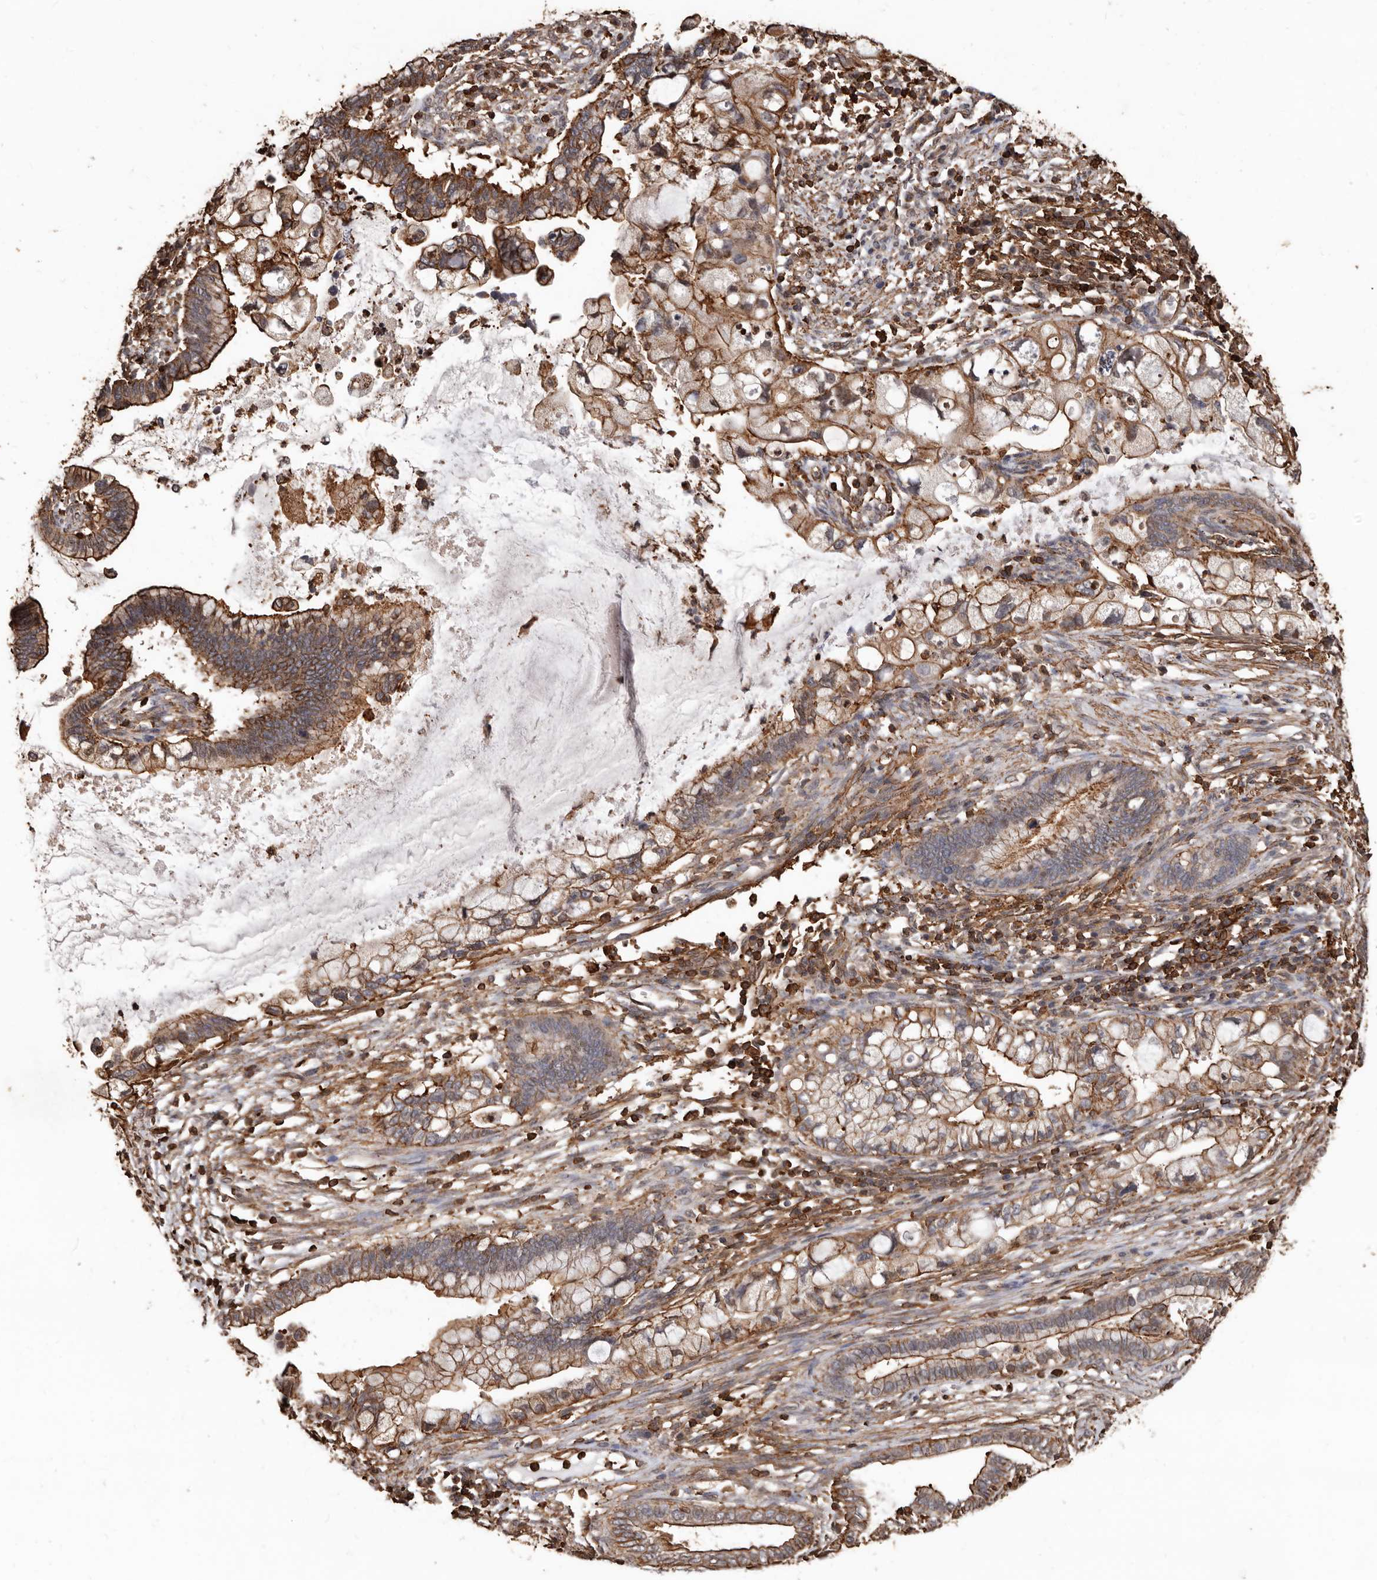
{"staining": {"intensity": "moderate", "quantity": "25%-75%", "location": "cytoplasmic/membranous"}, "tissue": "cervical cancer", "cell_type": "Tumor cells", "image_type": "cancer", "snomed": [{"axis": "morphology", "description": "Adenocarcinoma, NOS"}, {"axis": "topography", "description": "Cervix"}], "caption": "Adenocarcinoma (cervical) stained with a brown dye reveals moderate cytoplasmic/membranous positive staining in approximately 25%-75% of tumor cells.", "gene": "GSK3A", "patient": {"sex": "female", "age": 44}}